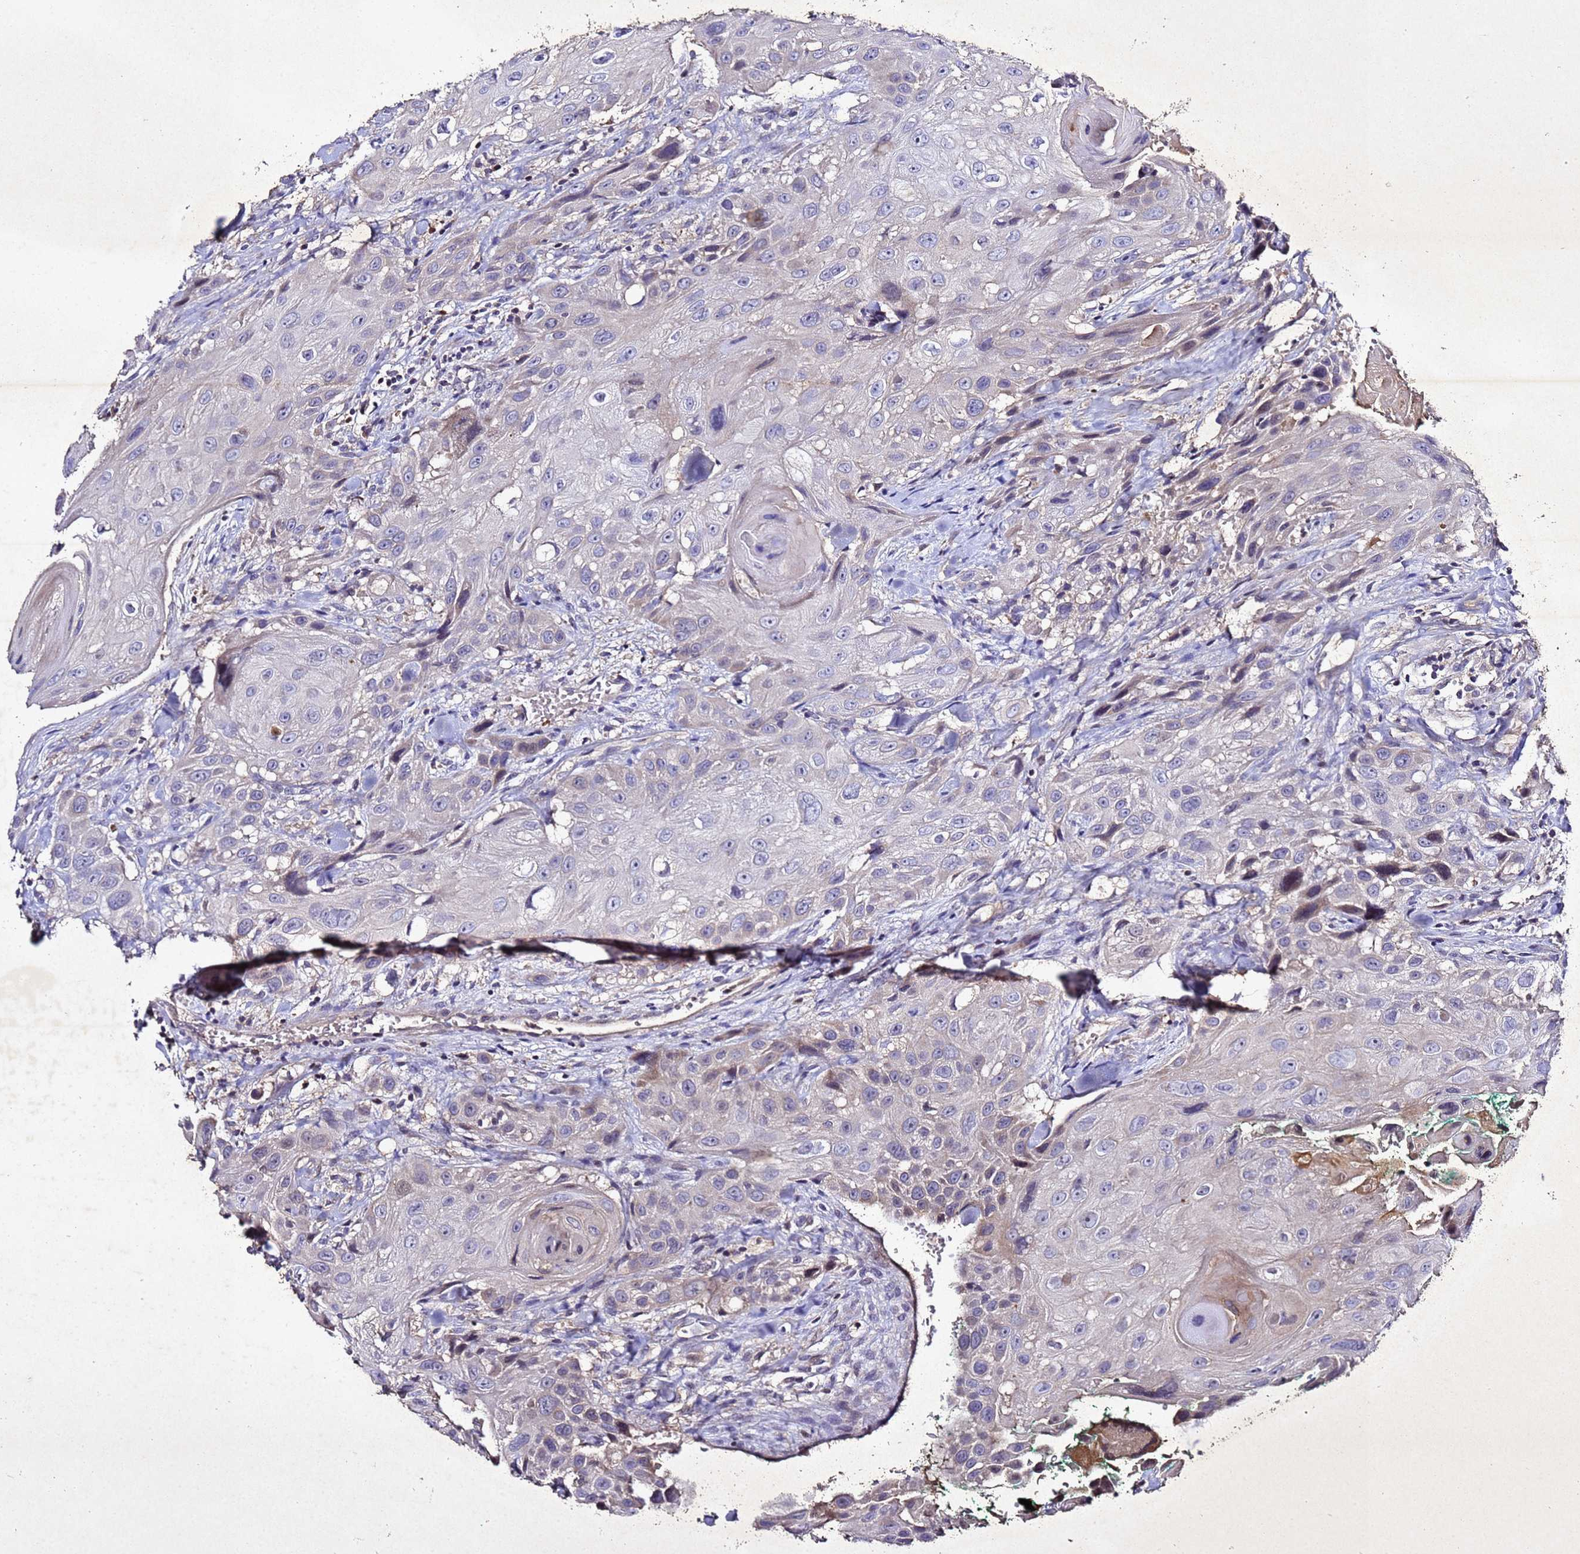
{"staining": {"intensity": "weak", "quantity": "<25%", "location": "cytoplasmic/membranous"}, "tissue": "head and neck cancer", "cell_type": "Tumor cells", "image_type": "cancer", "snomed": [{"axis": "morphology", "description": "Squamous cell carcinoma, NOS"}, {"axis": "topography", "description": "Head-Neck"}], "caption": "This is an immunohistochemistry image of human head and neck cancer (squamous cell carcinoma). There is no staining in tumor cells.", "gene": "SV2B", "patient": {"sex": "male", "age": 81}}